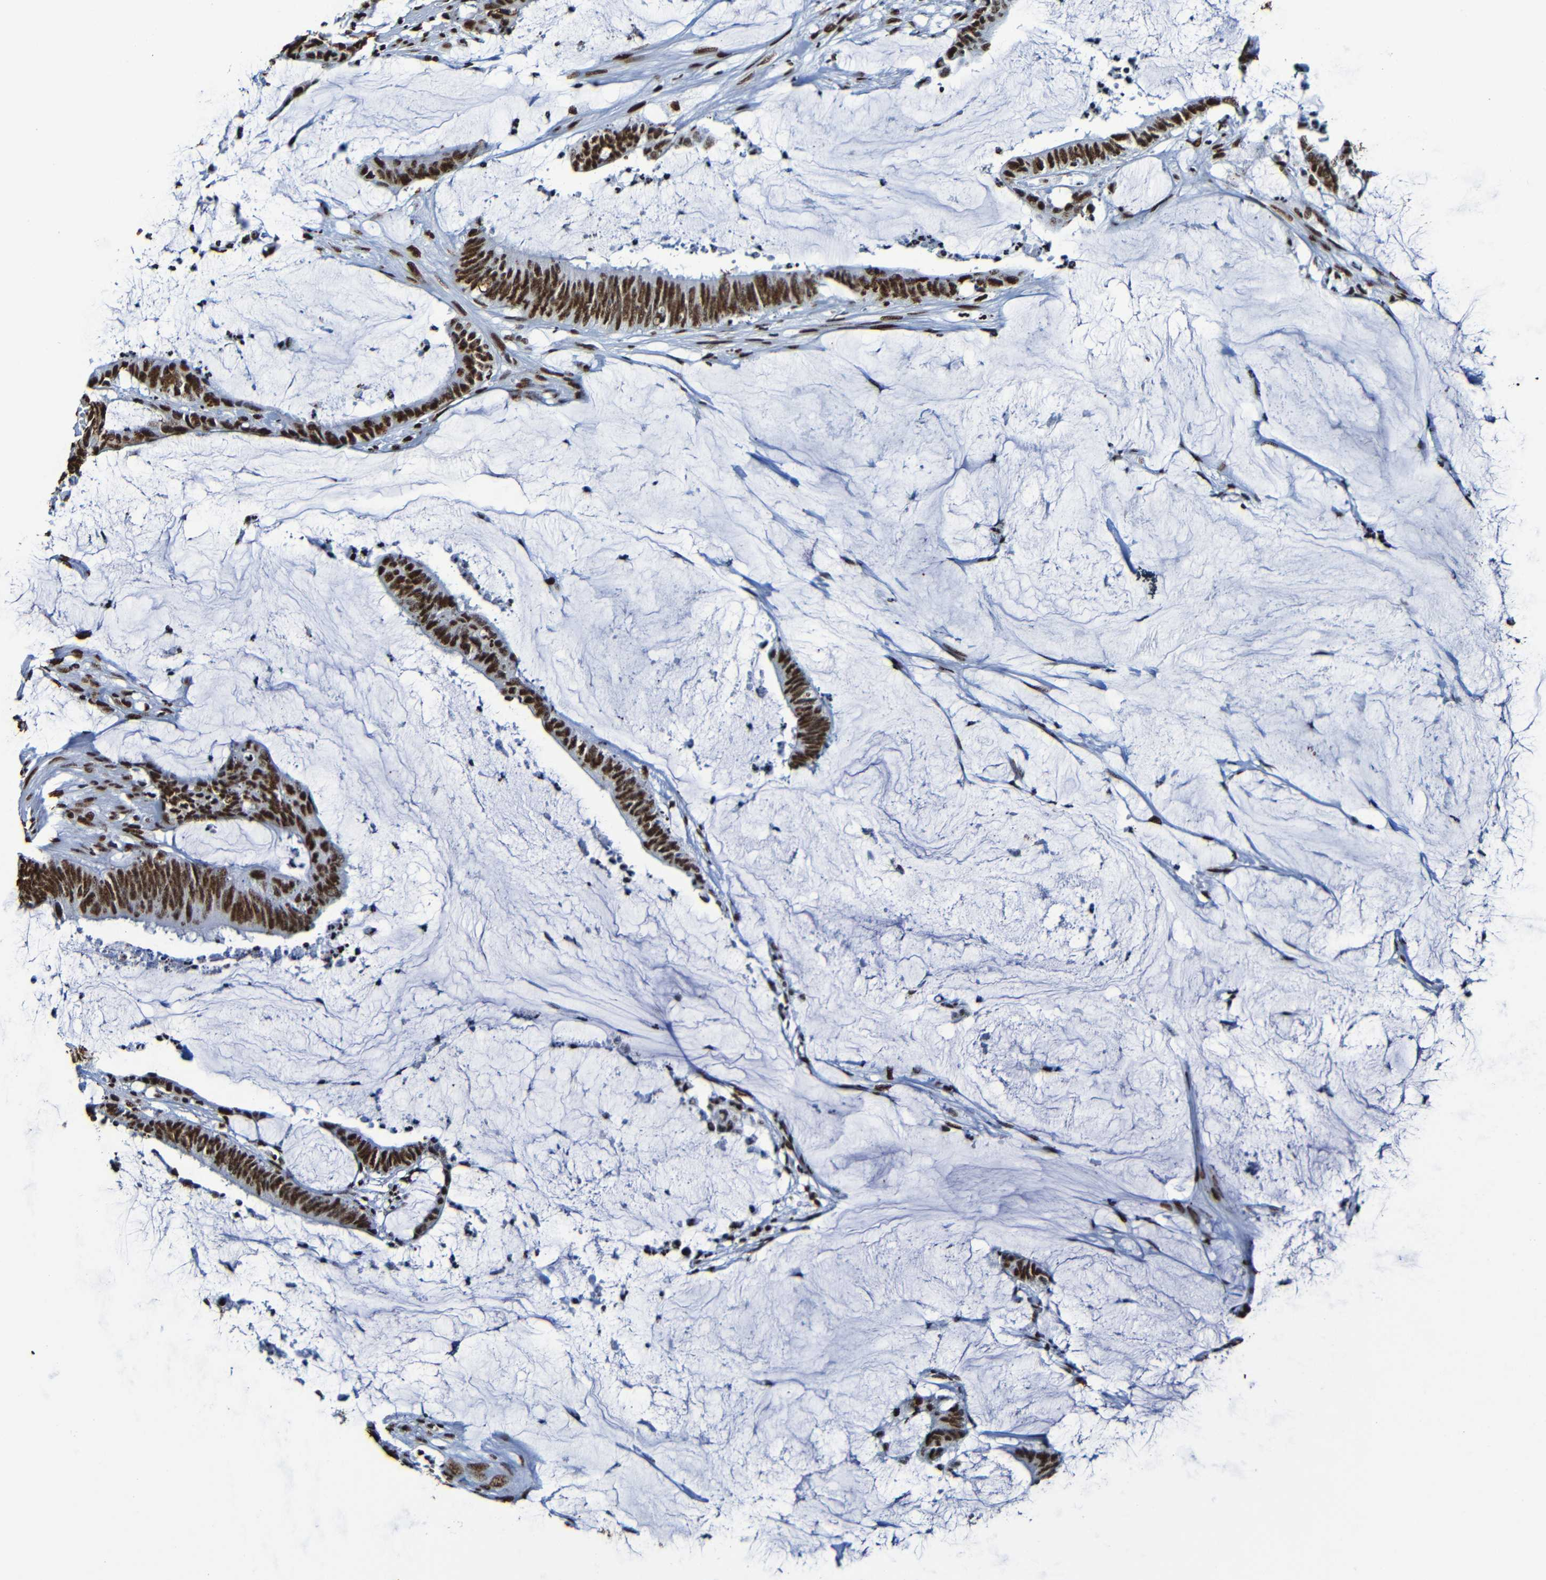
{"staining": {"intensity": "strong", "quantity": ">75%", "location": "nuclear"}, "tissue": "colorectal cancer", "cell_type": "Tumor cells", "image_type": "cancer", "snomed": [{"axis": "morphology", "description": "Adenocarcinoma, NOS"}, {"axis": "topography", "description": "Rectum"}], "caption": "Immunohistochemistry of colorectal adenocarcinoma reveals high levels of strong nuclear staining in about >75% of tumor cells.", "gene": "SRSF3", "patient": {"sex": "female", "age": 66}}